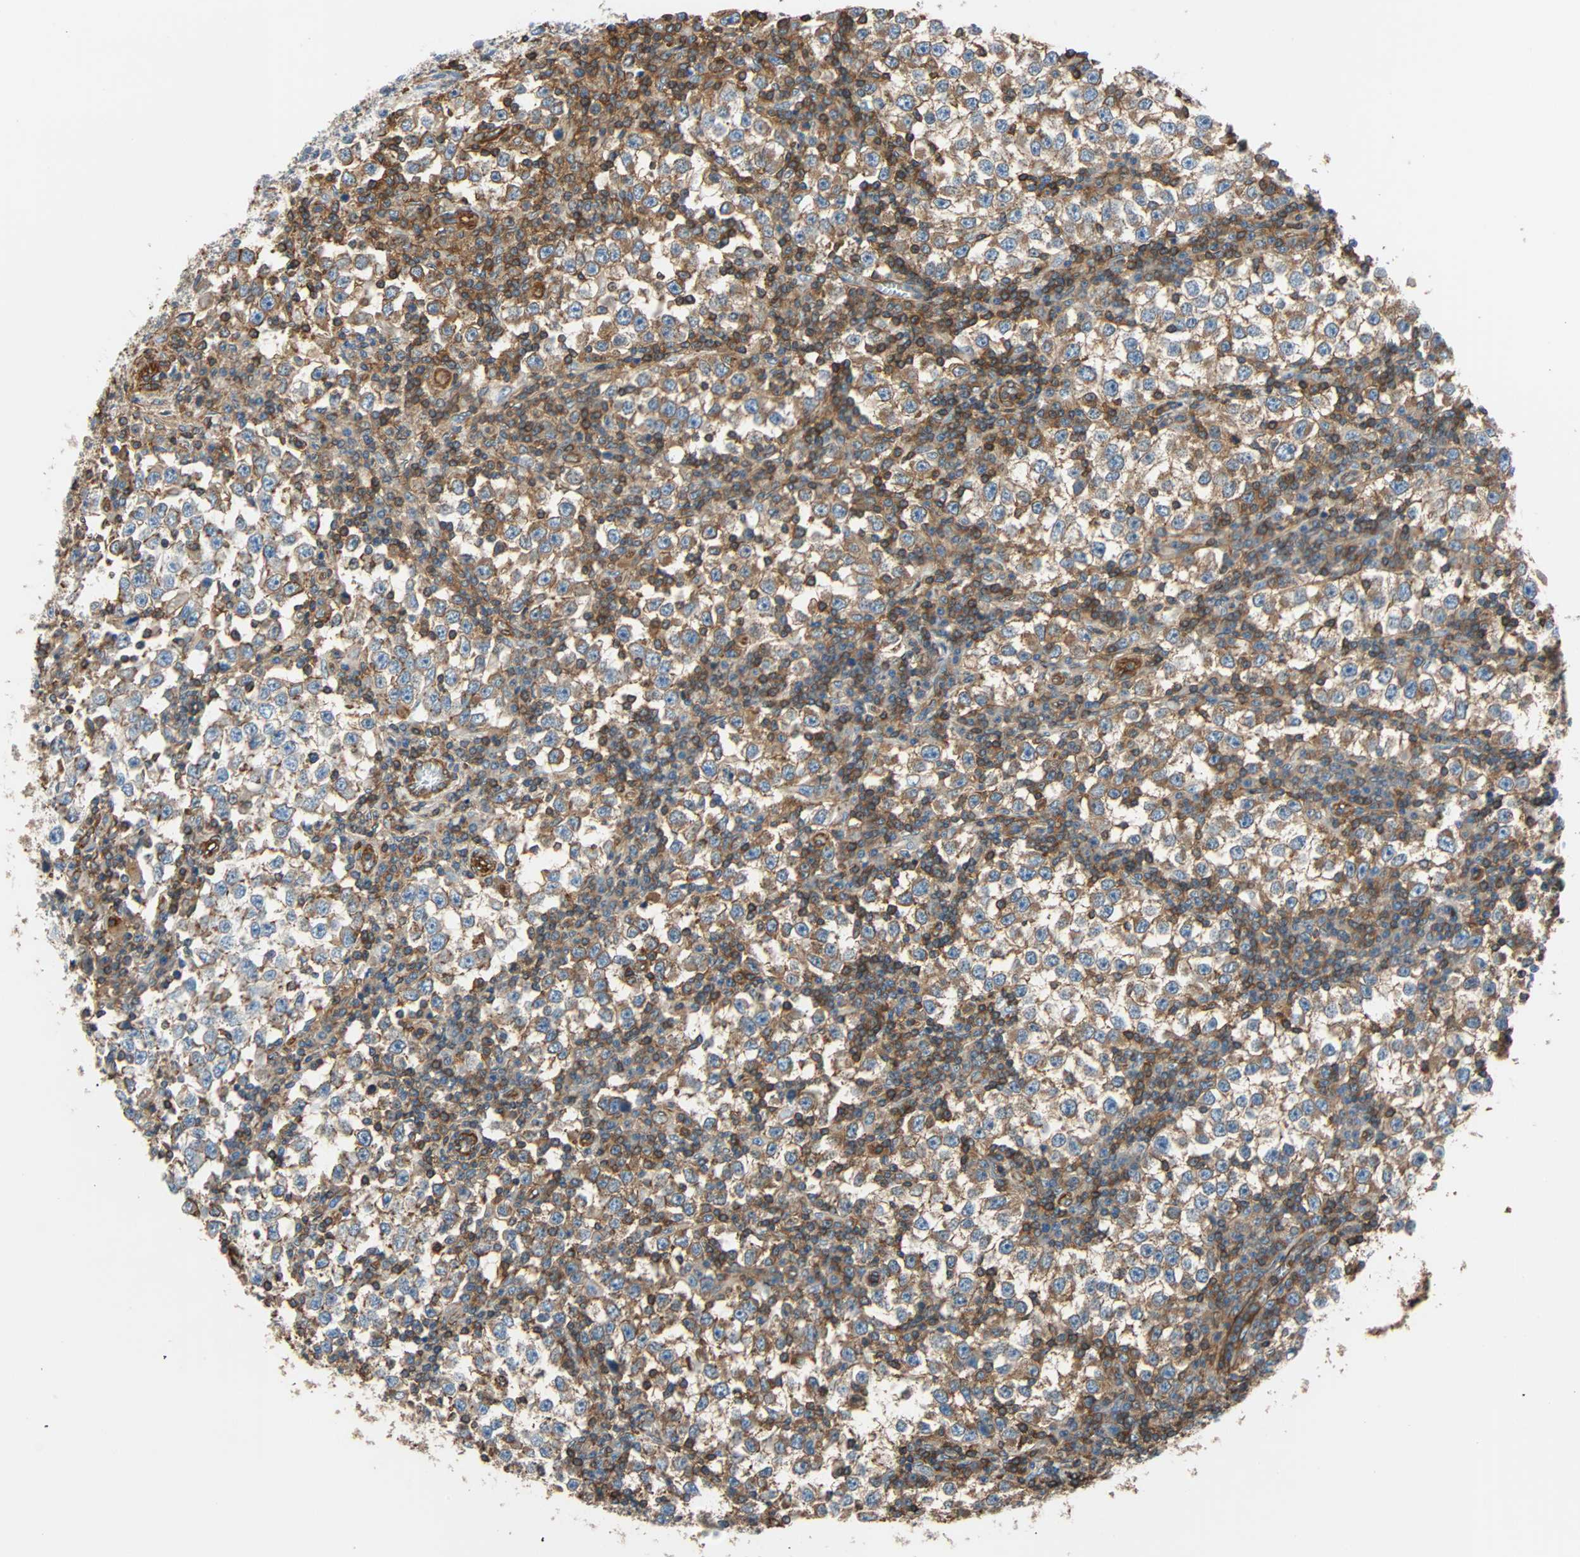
{"staining": {"intensity": "weak", "quantity": "<25%", "location": "cytoplasmic/membranous"}, "tissue": "testis cancer", "cell_type": "Tumor cells", "image_type": "cancer", "snomed": [{"axis": "morphology", "description": "Seminoma, NOS"}, {"axis": "topography", "description": "Testis"}], "caption": "Testis cancer was stained to show a protein in brown. There is no significant expression in tumor cells. (Stains: DAB immunohistochemistry with hematoxylin counter stain, Microscopy: brightfield microscopy at high magnification).", "gene": "GALNT10", "patient": {"sex": "male", "age": 65}}